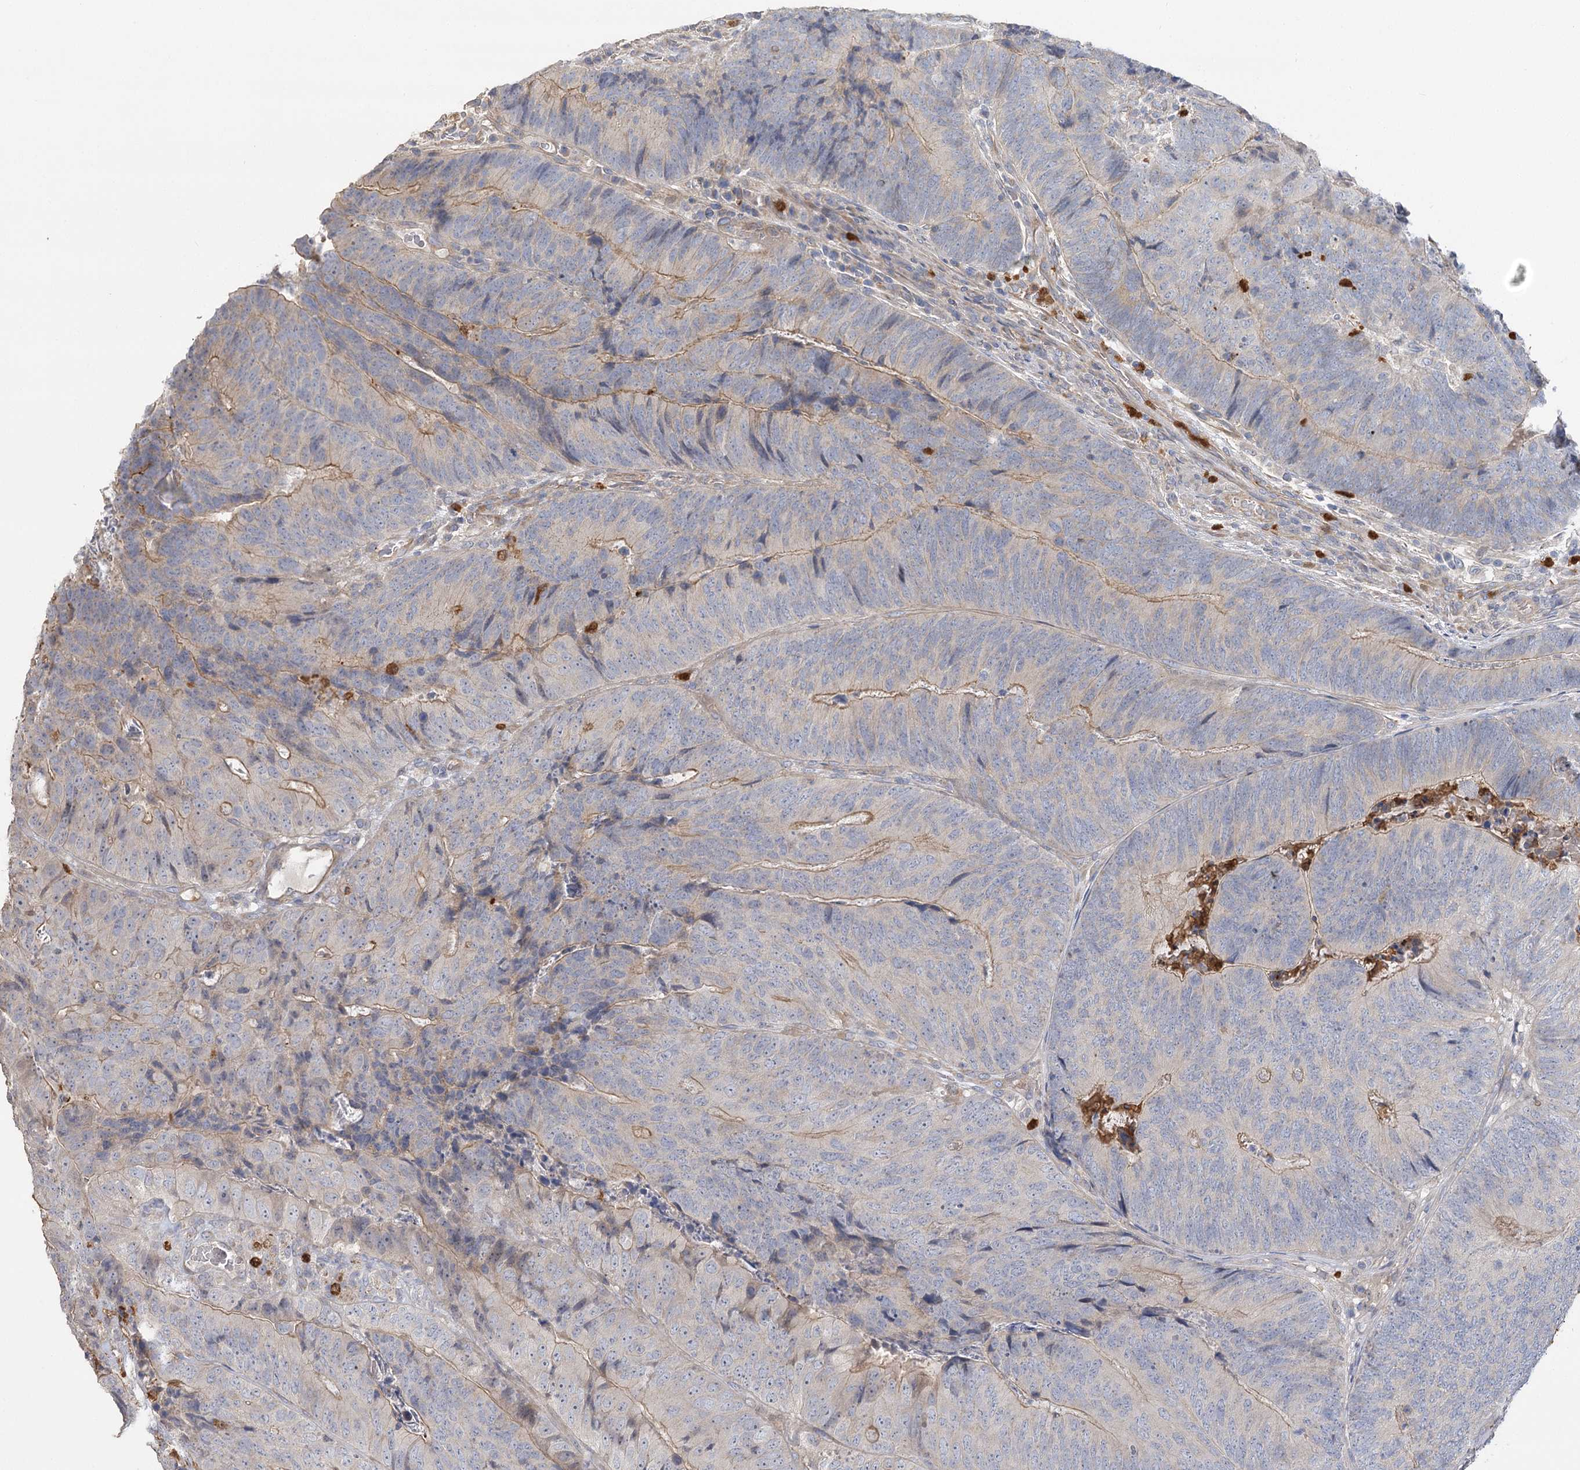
{"staining": {"intensity": "moderate", "quantity": "<25%", "location": "cytoplasmic/membranous"}, "tissue": "colorectal cancer", "cell_type": "Tumor cells", "image_type": "cancer", "snomed": [{"axis": "morphology", "description": "Adenocarcinoma, NOS"}, {"axis": "topography", "description": "Colon"}], "caption": "Tumor cells show moderate cytoplasmic/membranous positivity in approximately <25% of cells in adenocarcinoma (colorectal).", "gene": "EPB41L5", "patient": {"sex": "female", "age": 67}}